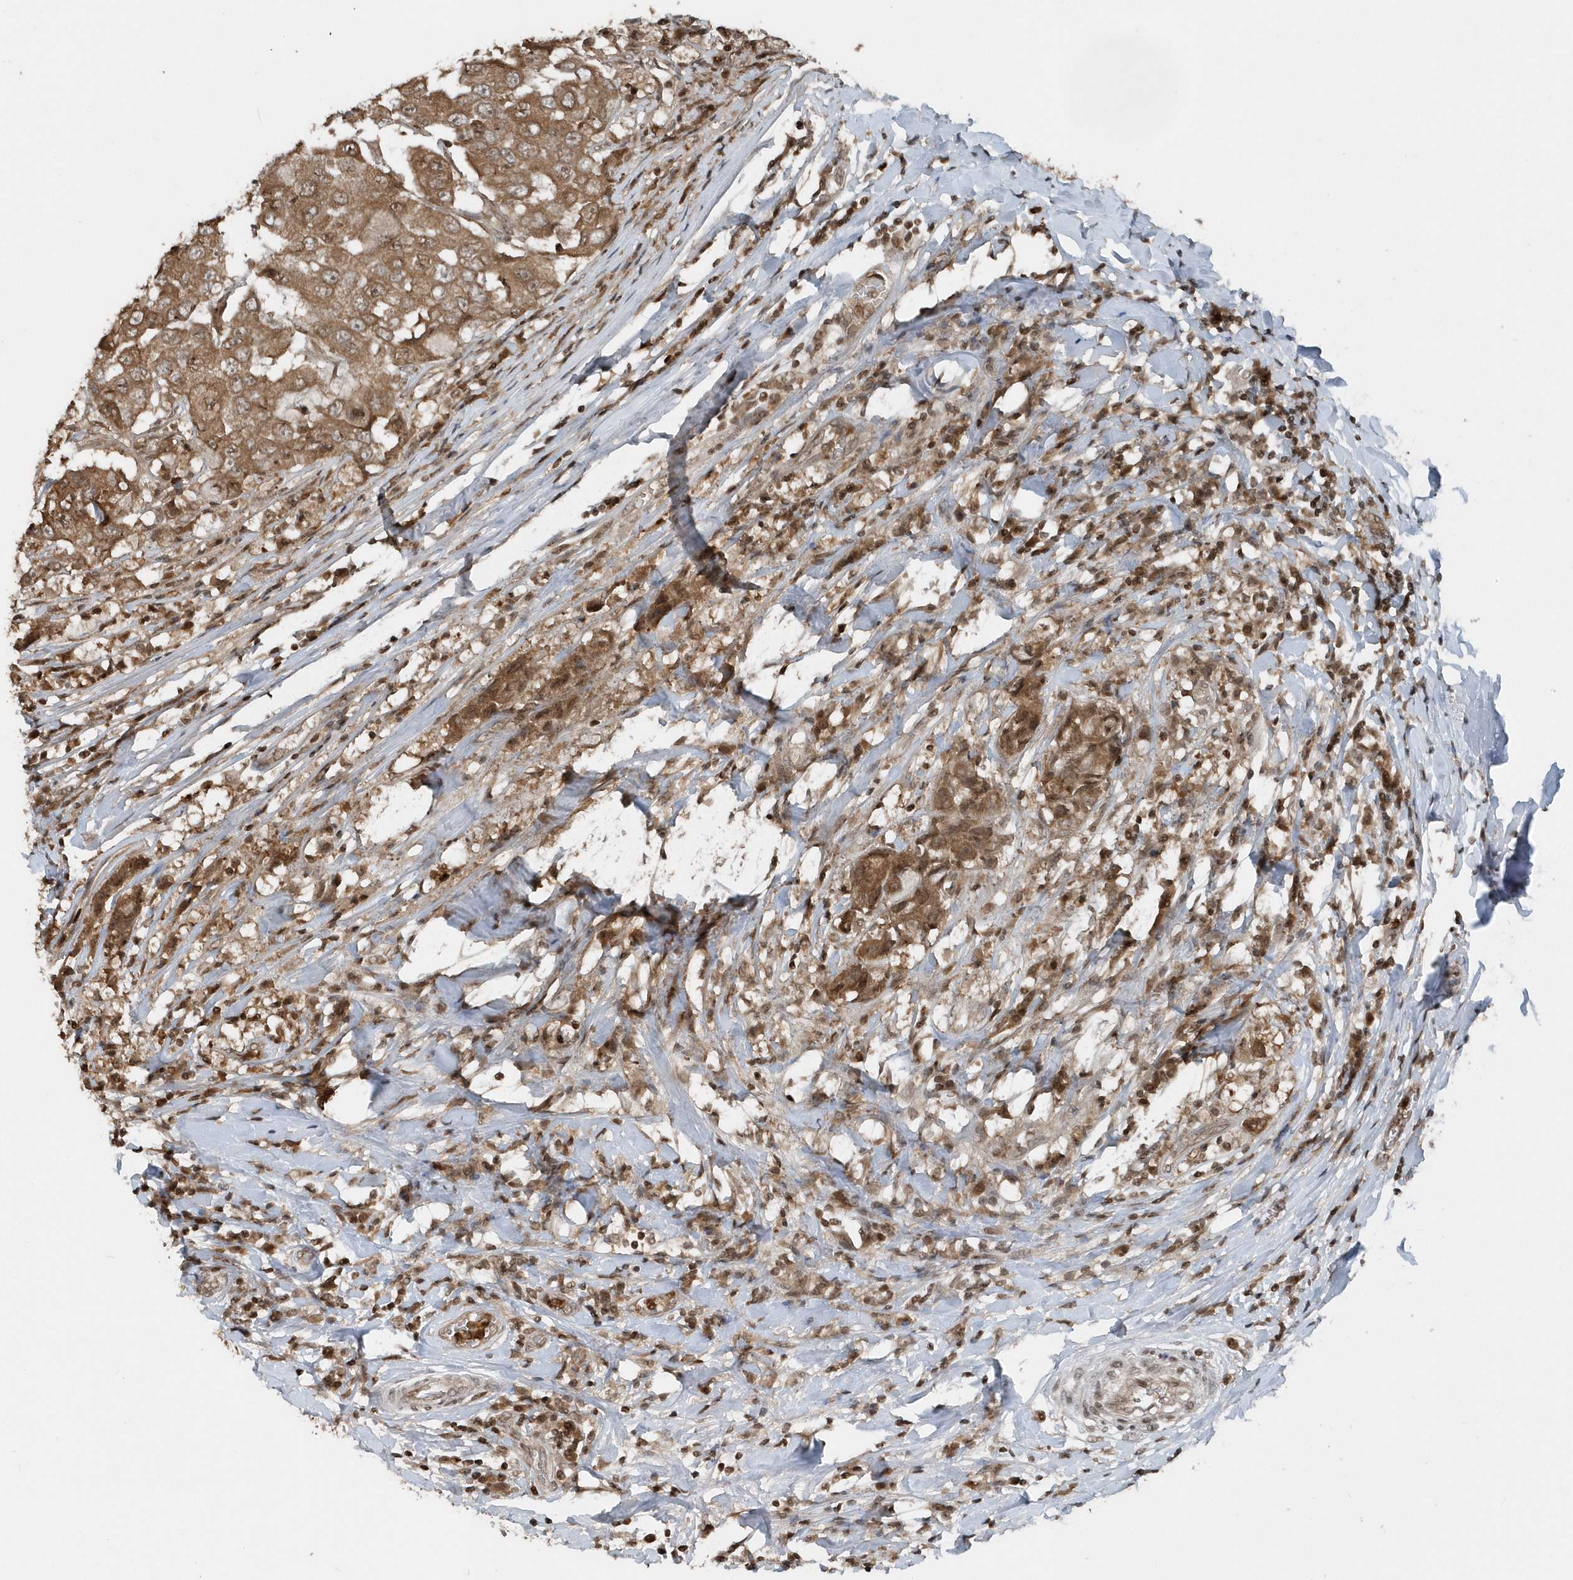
{"staining": {"intensity": "moderate", "quantity": ">75%", "location": "cytoplasmic/membranous"}, "tissue": "breast cancer", "cell_type": "Tumor cells", "image_type": "cancer", "snomed": [{"axis": "morphology", "description": "Duct carcinoma"}, {"axis": "topography", "description": "Breast"}], "caption": "Tumor cells demonstrate medium levels of moderate cytoplasmic/membranous staining in approximately >75% of cells in invasive ductal carcinoma (breast).", "gene": "EIF2B1", "patient": {"sex": "female", "age": 27}}